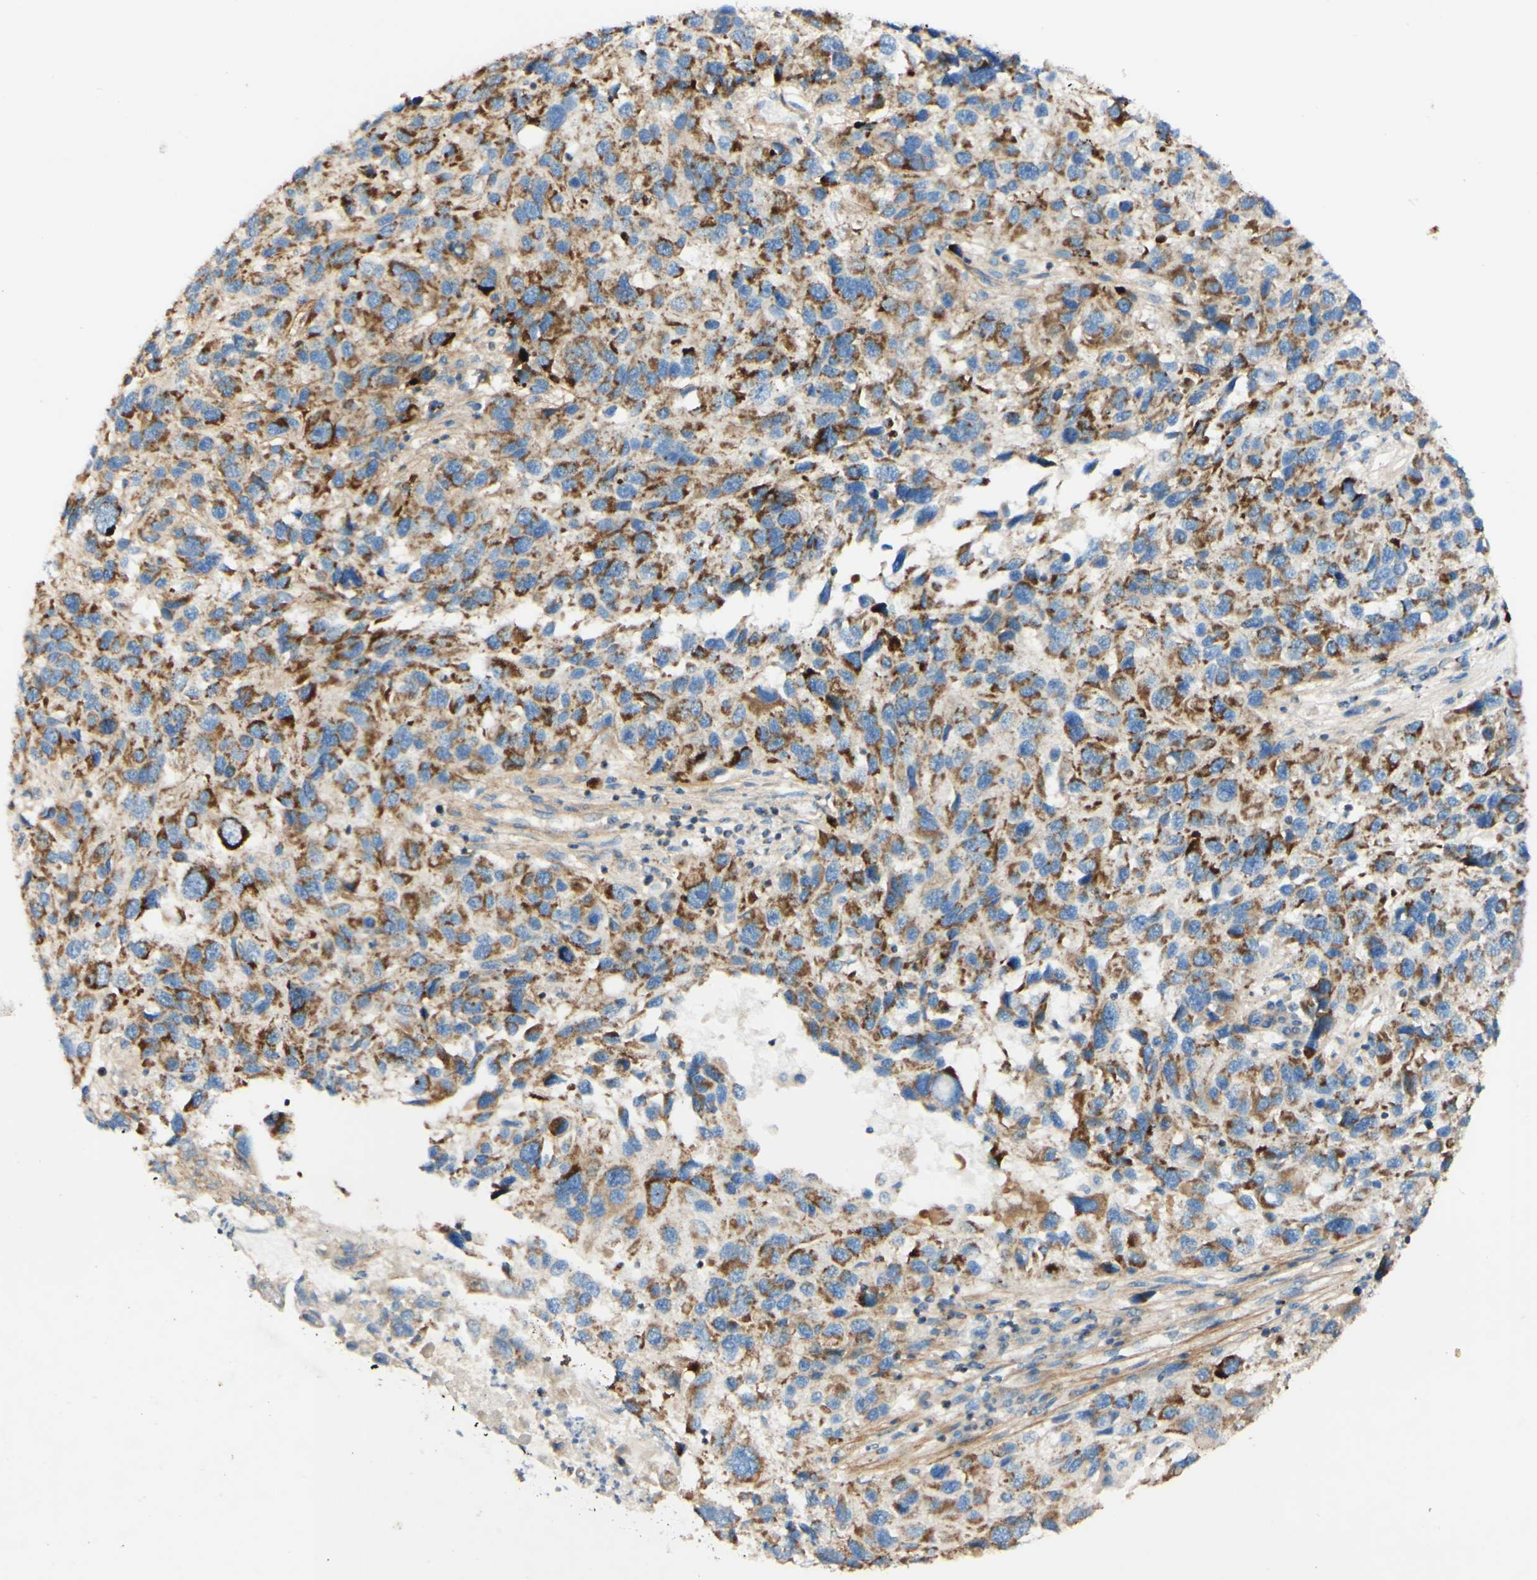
{"staining": {"intensity": "moderate", "quantity": ">75%", "location": "cytoplasmic/membranous"}, "tissue": "melanoma", "cell_type": "Tumor cells", "image_type": "cancer", "snomed": [{"axis": "morphology", "description": "Malignant melanoma, NOS"}, {"axis": "topography", "description": "Skin"}], "caption": "Immunohistochemical staining of melanoma demonstrates medium levels of moderate cytoplasmic/membranous expression in approximately >75% of tumor cells. (brown staining indicates protein expression, while blue staining denotes nuclei).", "gene": "OXCT1", "patient": {"sex": "male", "age": 53}}